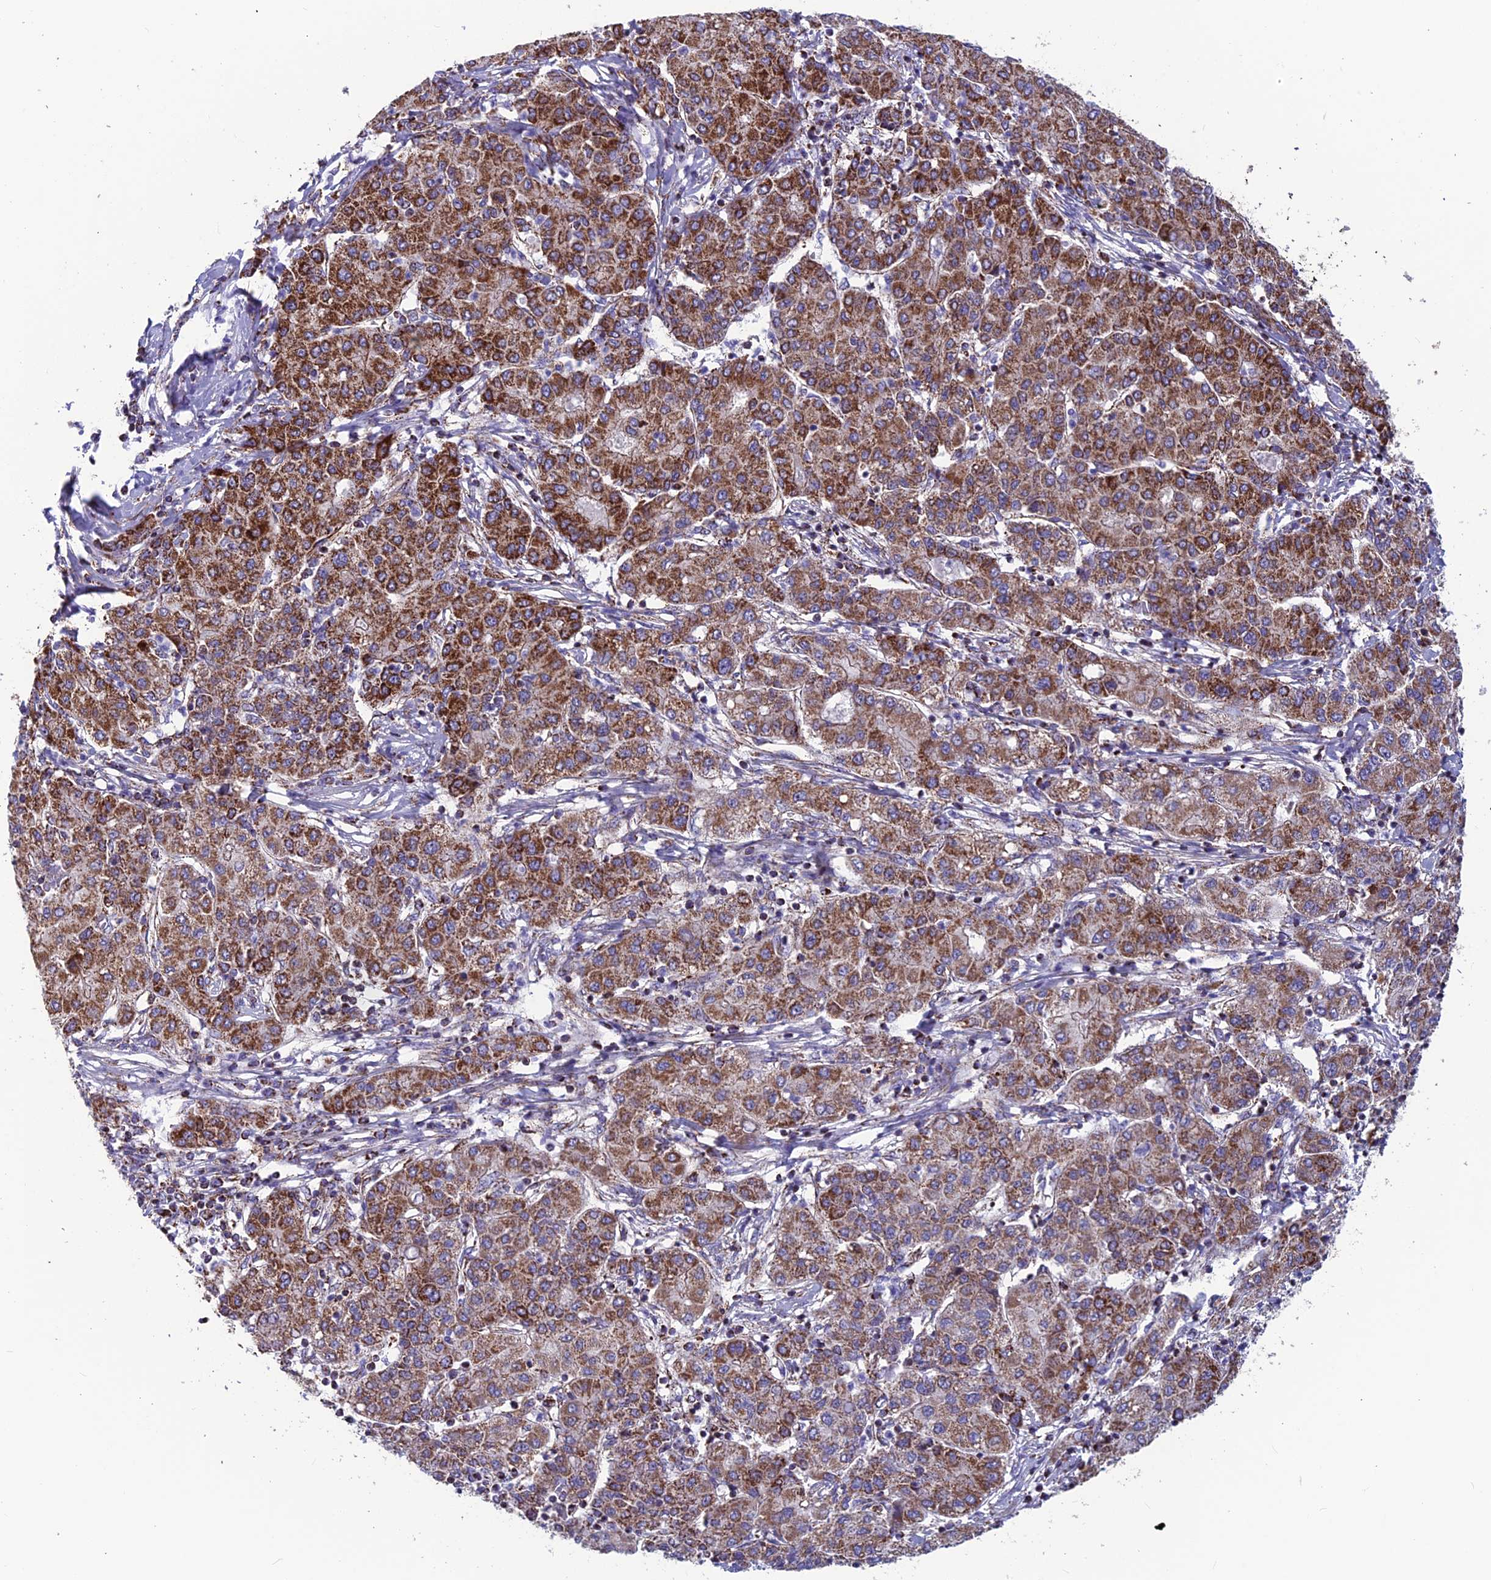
{"staining": {"intensity": "strong", "quantity": ">75%", "location": "cytoplasmic/membranous"}, "tissue": "liver cancer", "cell_type": "Tumor cells", "image_type": "cancer", "snomed": [{"axis": "morphology", "description": "Carcinoma, Hepatocellular, NOS"}, {"axis": "topography", "description": "Liver"}], "caption": "Protein staining of hepatocellular carcinoma (liver) tissue reveals strong cytoplasmic/membranous positivity in approximately >75% of tumor cells.", "gene": "MRPS18B", "patient": {"sex": "male", "age": 65}}